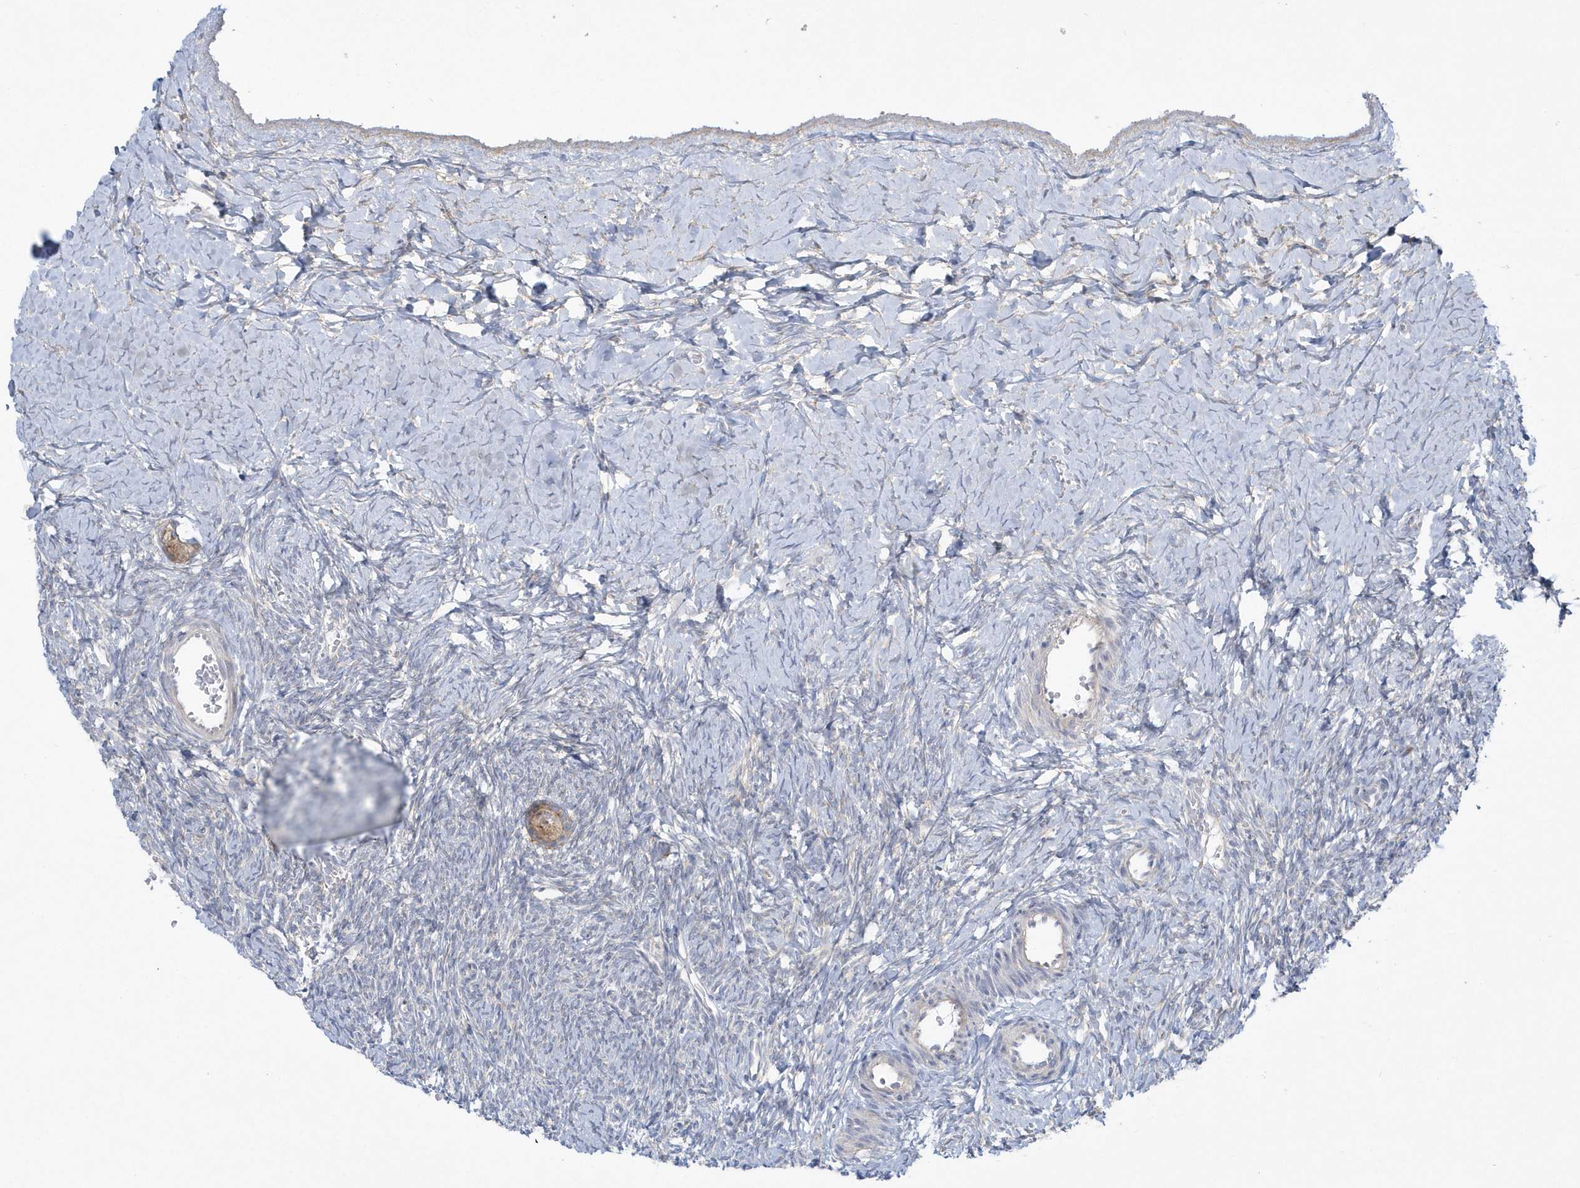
{"staining": {"intensity": "moderate", "quantity": ">75%", "location": "cytoplasmic/membranous"}, "tissue": "ovary", "cell_type": "Follicle cells", "image_type": "normal", "snomed": [{"axis": "morphology", "description": "Normal tissue, NOS"}, {"axis": "morphology", "description": "Developmental malformation"}, {"axis": "topography", "description": "Ovary"}], "caption": "The image demonstrates immunohistochemical staining of unremarkable ovary. There is moderate cytoplasmic/membranous positivity is present in about >75% of follicle cells. (Brightfield microscopy of DAB IHC at high magnification).", "gene": "DNAJC18", "patient": {"sex": "female", "age": 39}}